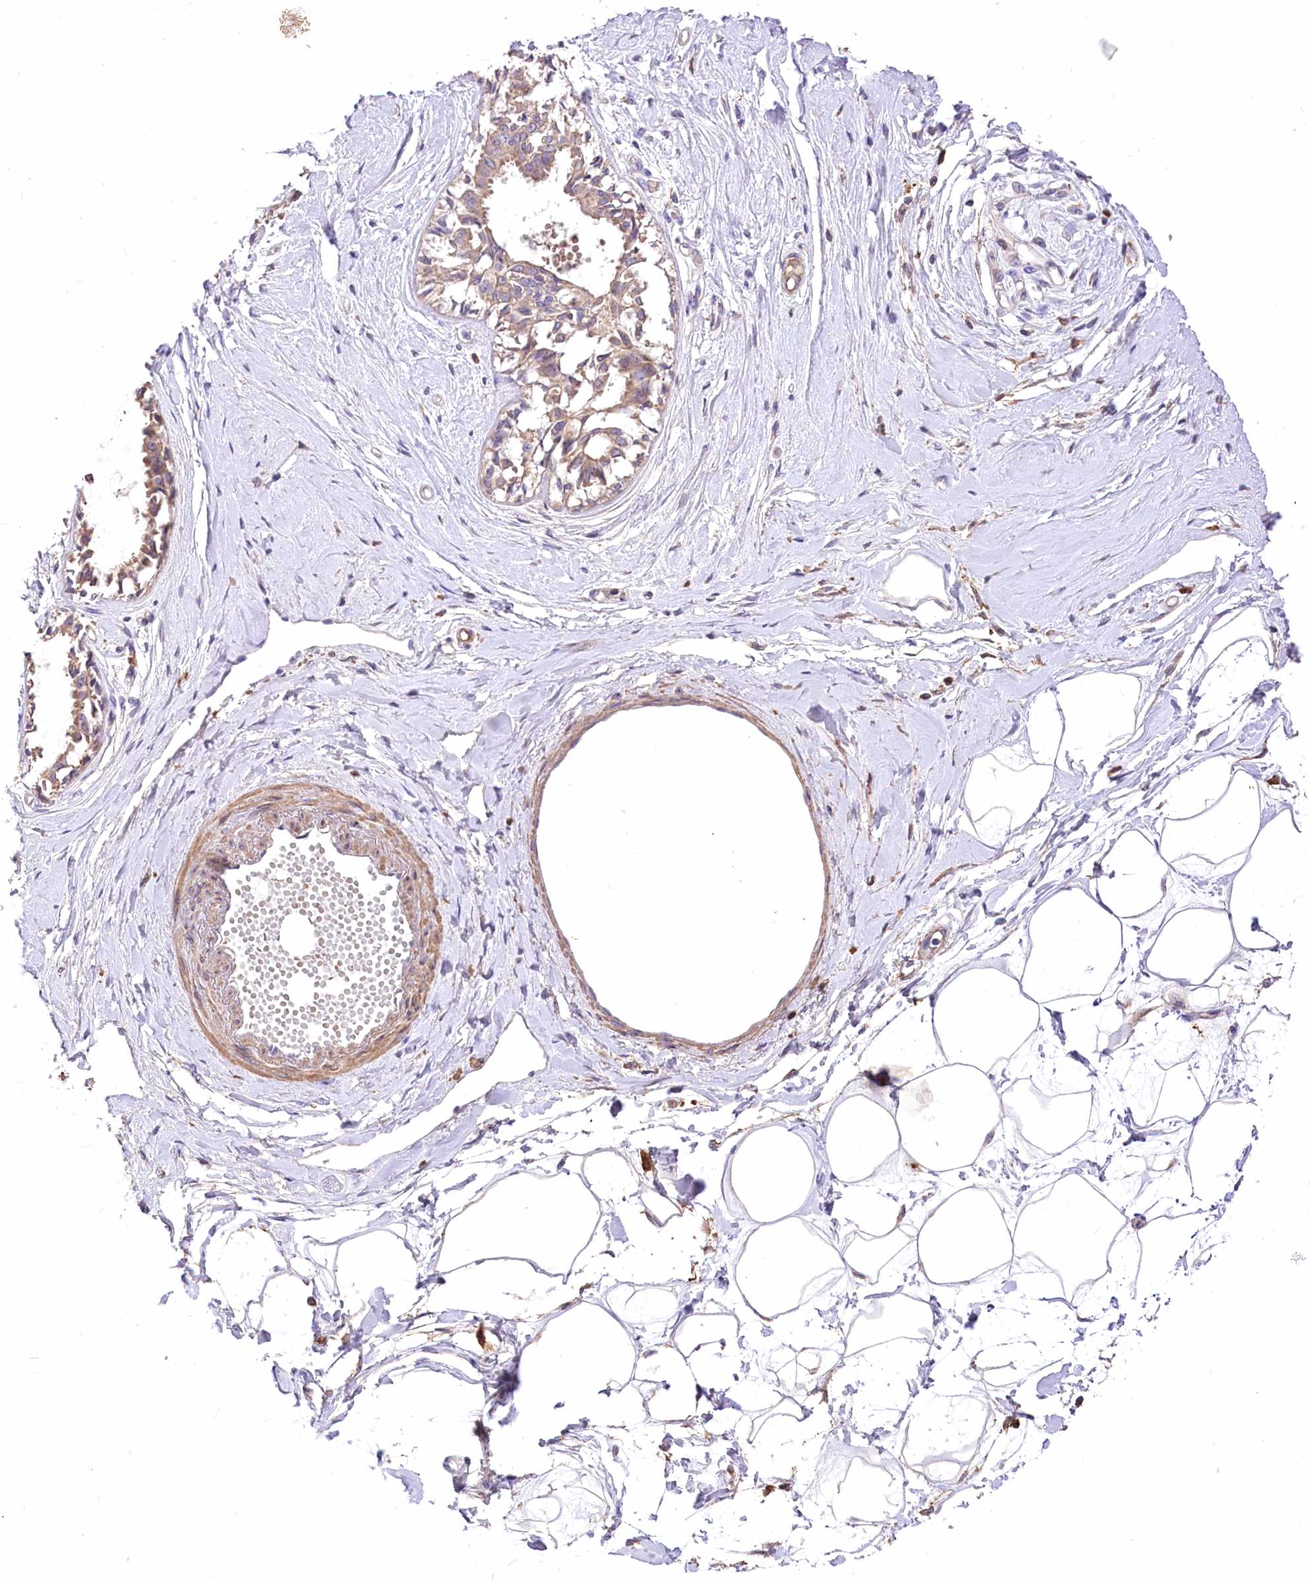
{"staining": {"intensity": "negative", "quantity": "none", "location": "none"}, "tissue": "breast", "cell_type": "Adipocytes", "image_type": "normal", "snomed": [{"axis": "morphology", "description": "Normal tissue, NOS"}, {"axis": "topography", "description": "Breast"}], "caption": "Photomicrograph shows no significant protein positivity in adipocytes of unremarkable breast. (Brightfield microscopy of DAB (3,3'-diaminobenzidine) IHC at high magnification).", "gene": "PCYOX1L", "patient": {"sex": "female", "age": 45}}